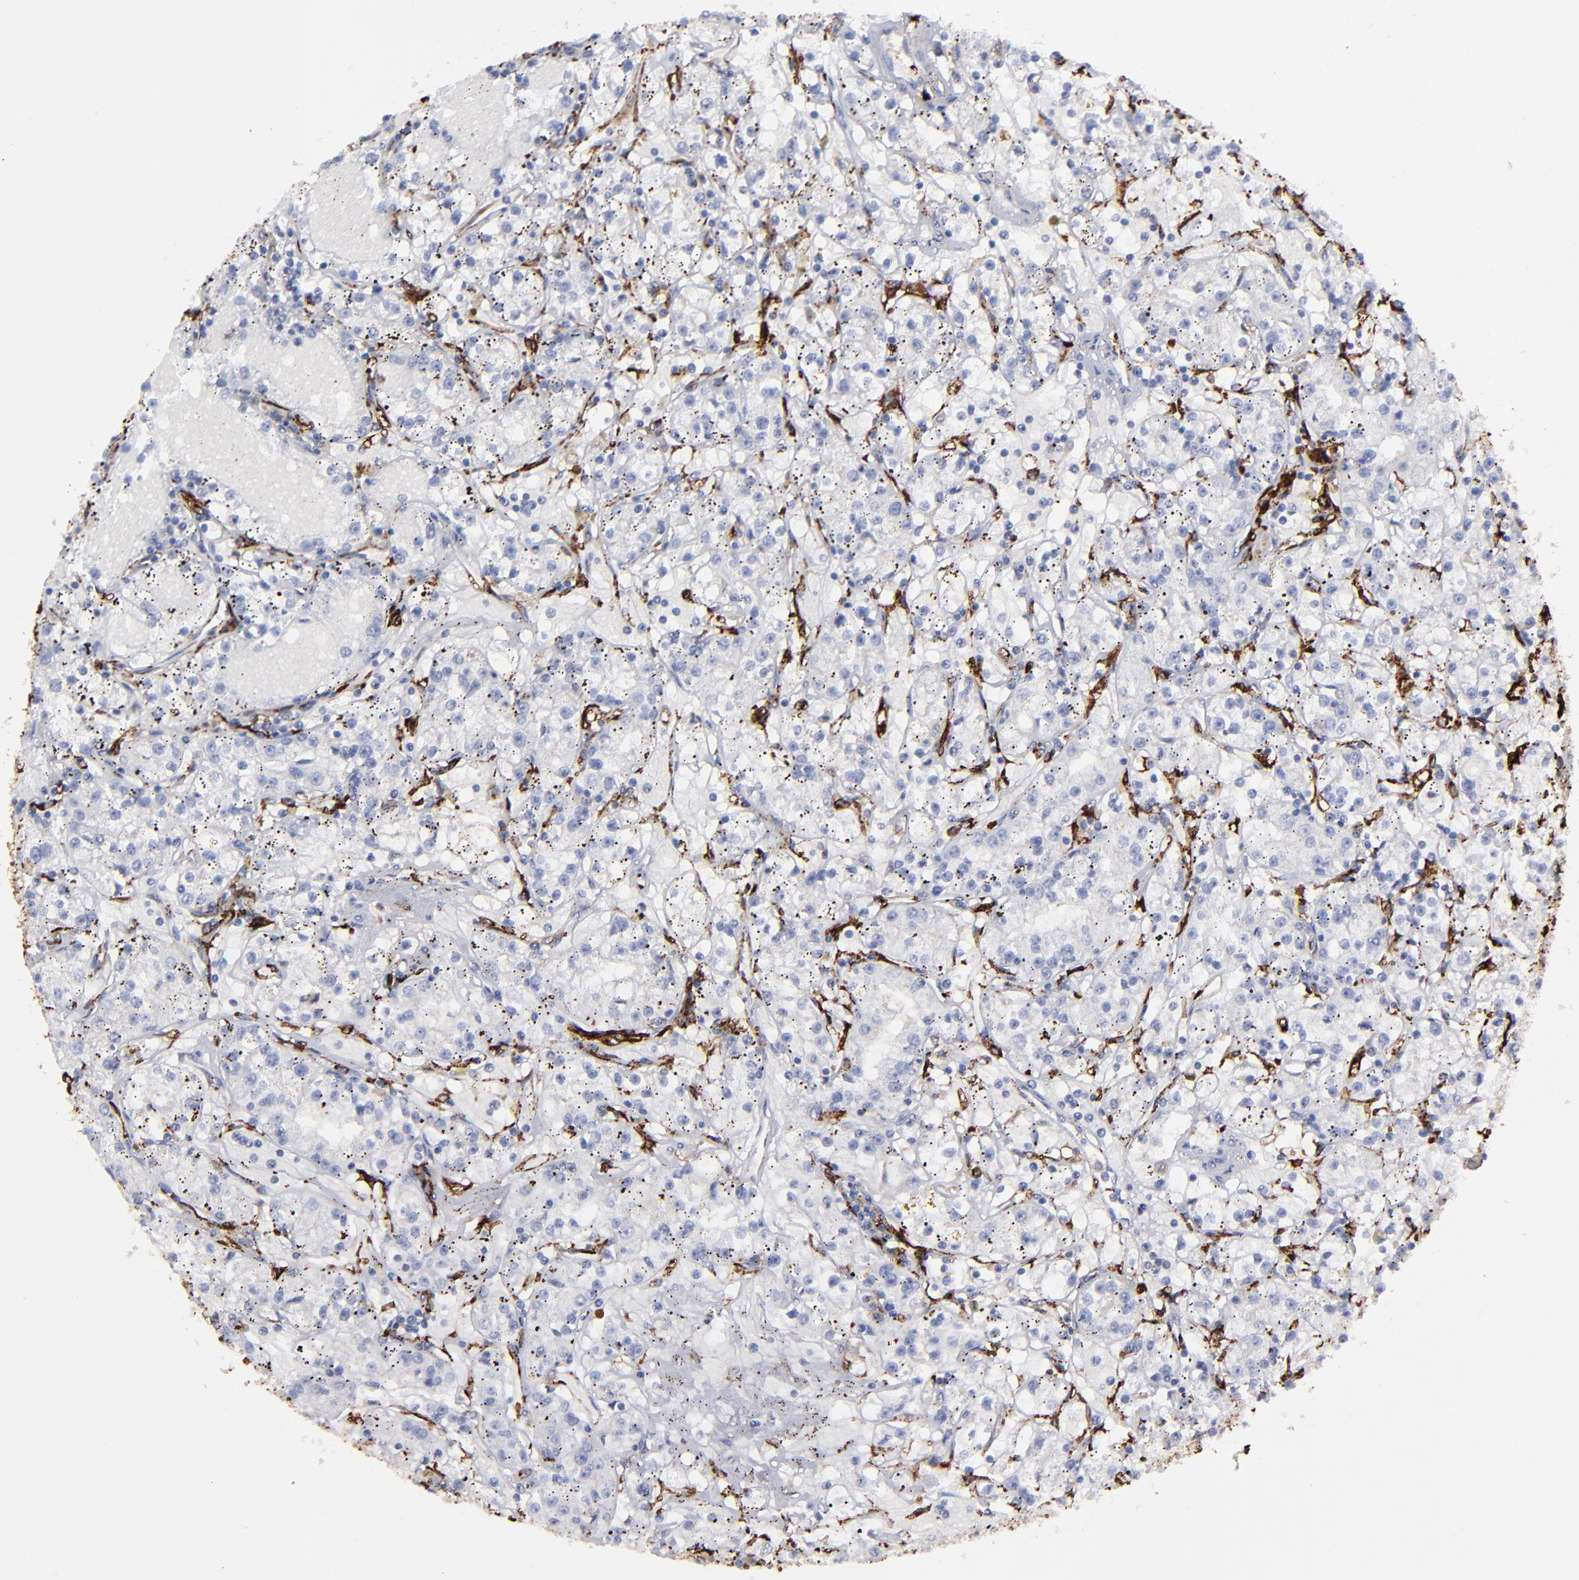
{"staining": {"intensity": "negative", "quantity": "none", "location": "none"}, "tissue": "renal cancer", "cell_type": "Tumor cells", "image_type": "cancer", "snomed": [{"axis": "morphology", "description": "Adenocarcinoma, NOS"}, {"axis": "topography", "description": "Kidney"}], "caption": "This is a micrograph of immunohistochemistry (IHC) staining of renal cancer, which shows no positivity in tumor cells.", "gene": "CD36", "patient": {"sex": "male", "age": 56}}